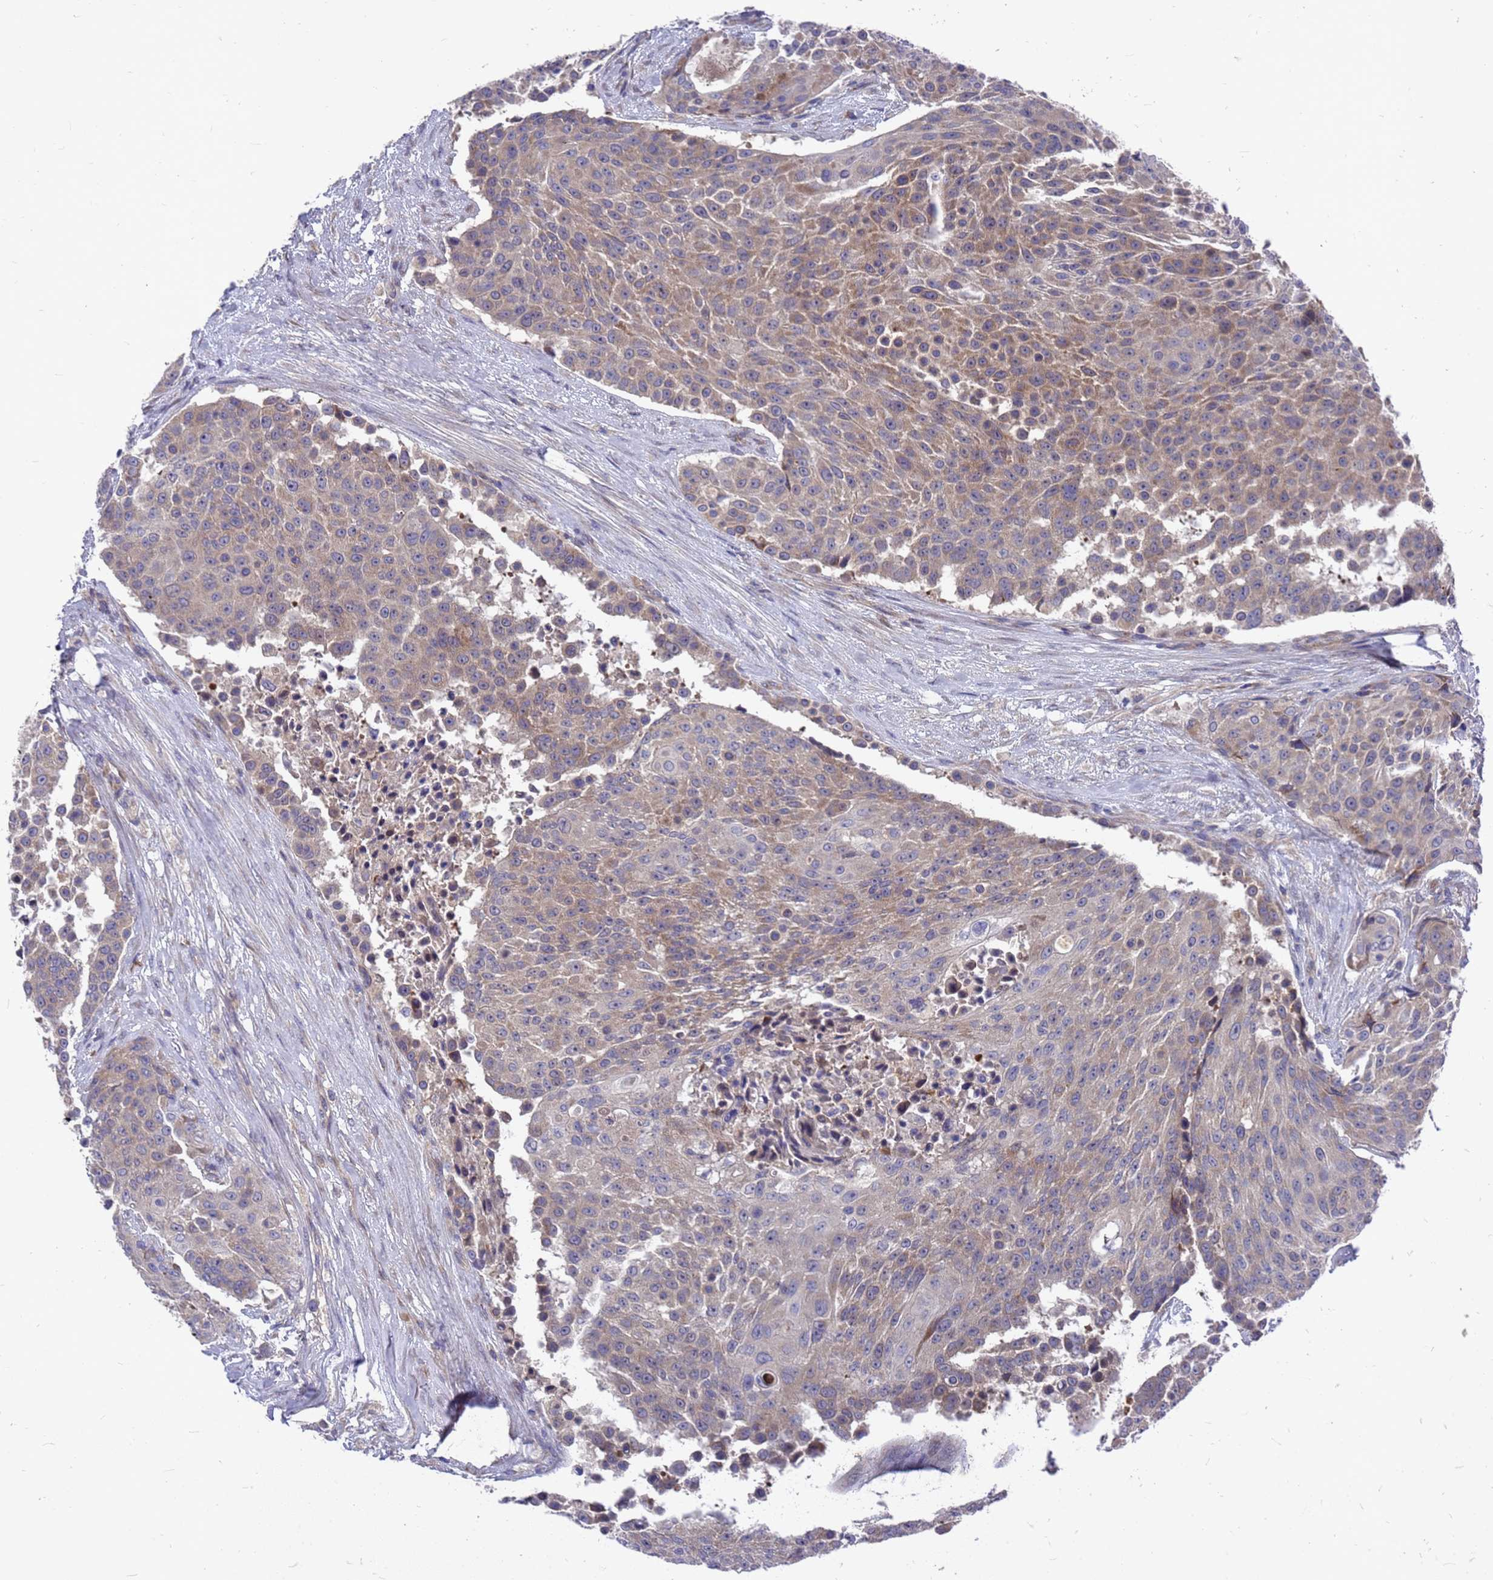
{"staining": {"intensity": "moderate", "quantity": "25%-75%", "location": "cytoplasmic/membranous"}, "tissue": "urothelial cancer", "cell_type": "Tumor cells", "image_type": "cancer", "snomed": [{"axis": "morphology", "description": "Urothelial carcinoma, High grade"}, {"axis": "topography", "description": "Urinary bladder"}], "caption": "DAB immunohistochemical staining of urothelial cancer displays moderate cytoplasmic/membranous protein expression in about 25%-75% of tumor cells.", "gene": "ZNF717", "patient": {"sex": "female", "age": 63}}